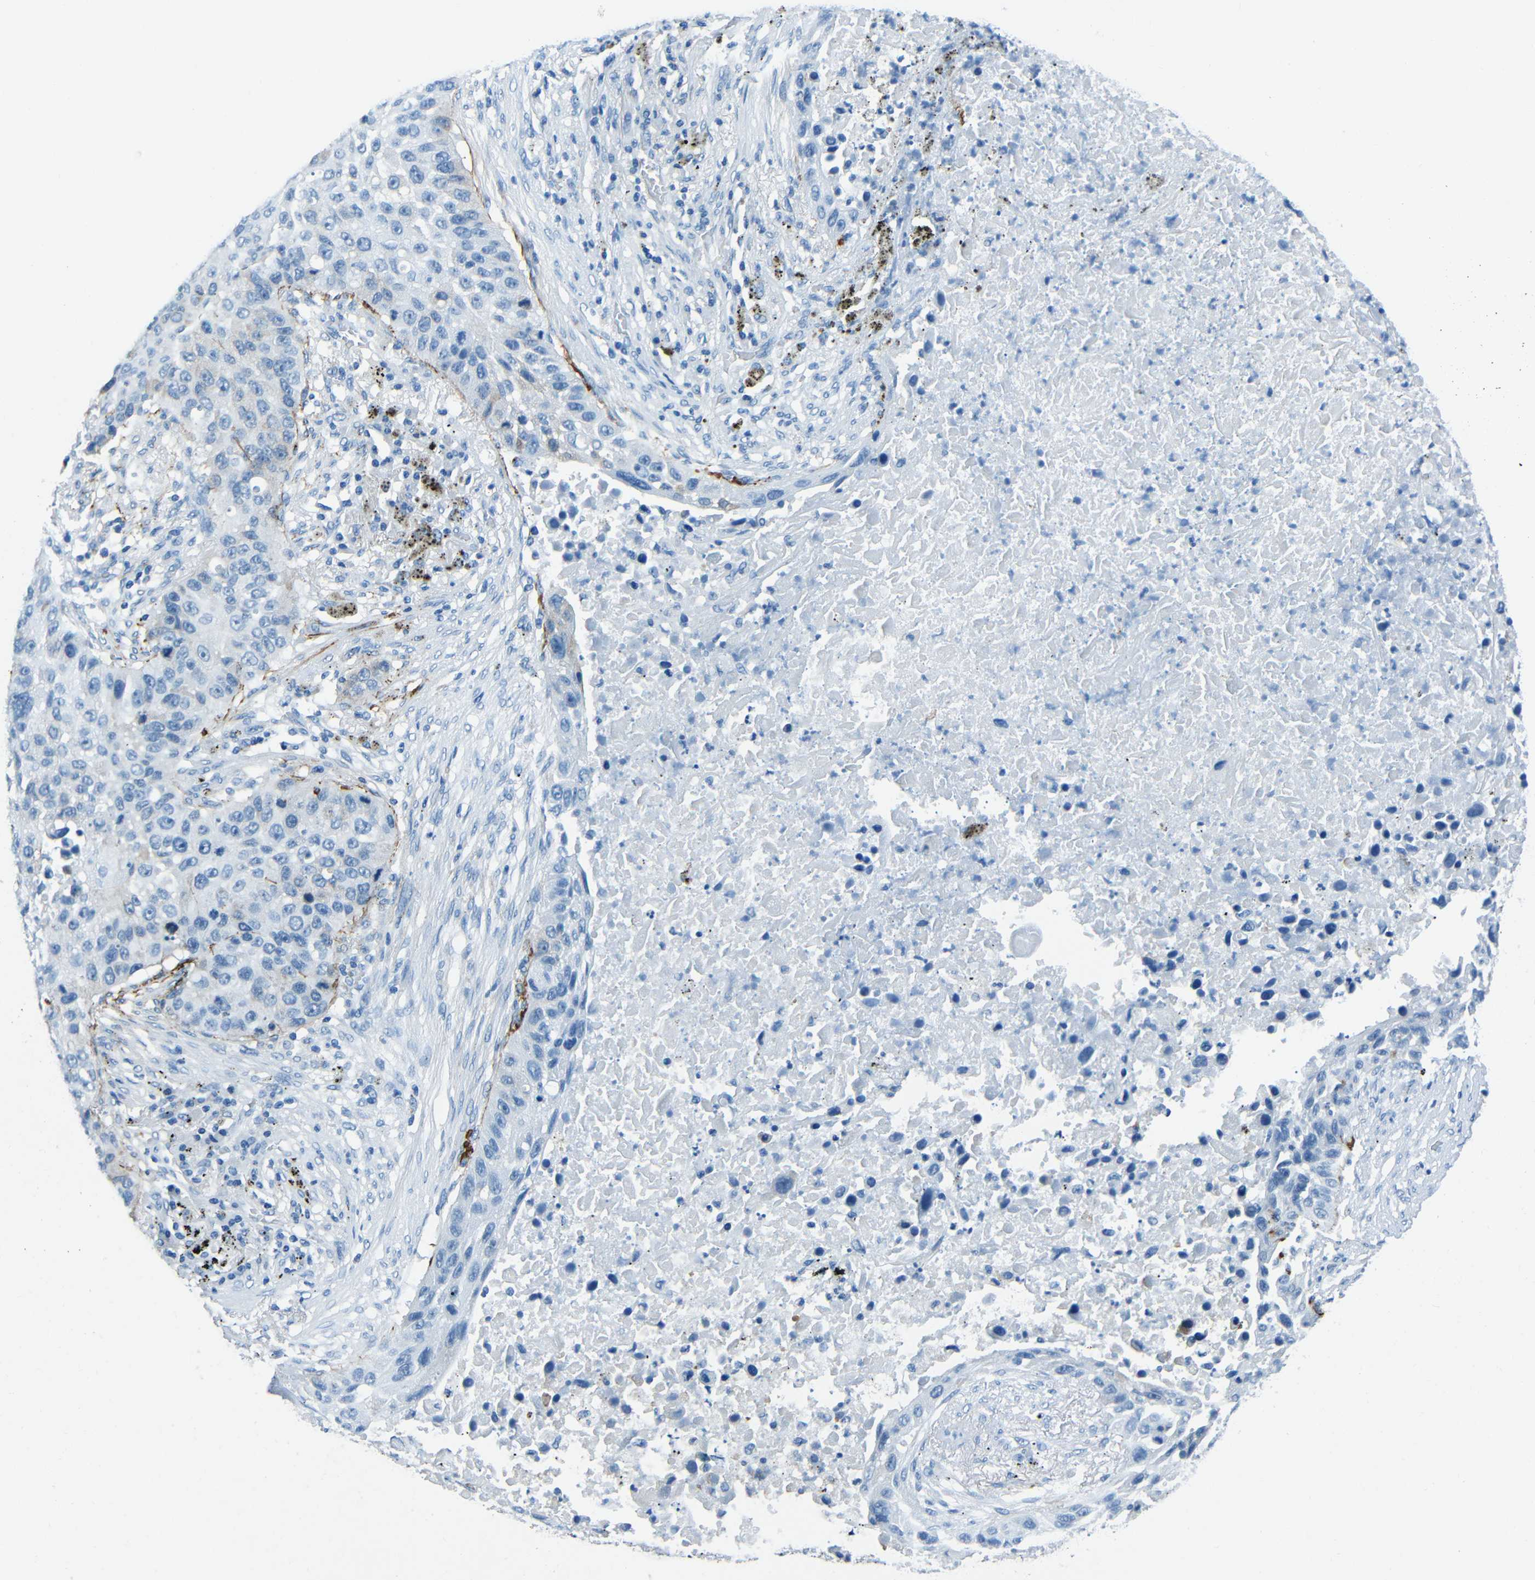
{"staining": {"intensity": "negative", "quantity": "none", "location": "none"}, "tissue": "lung cancer", "cell_type": "Tumor cells", "image_type": "cancer", "snomed": [{"axis": "morphology", "description": "Squamous cell carcinoma, NOS"}, {"axis": "topography", "description": "Lung"}], "caption": "This is an IHC micrograph of lung cancer. There is no expression in tumor cells.", "gene": "FBN2", "patient": {"sex": "male", "age": 57}}